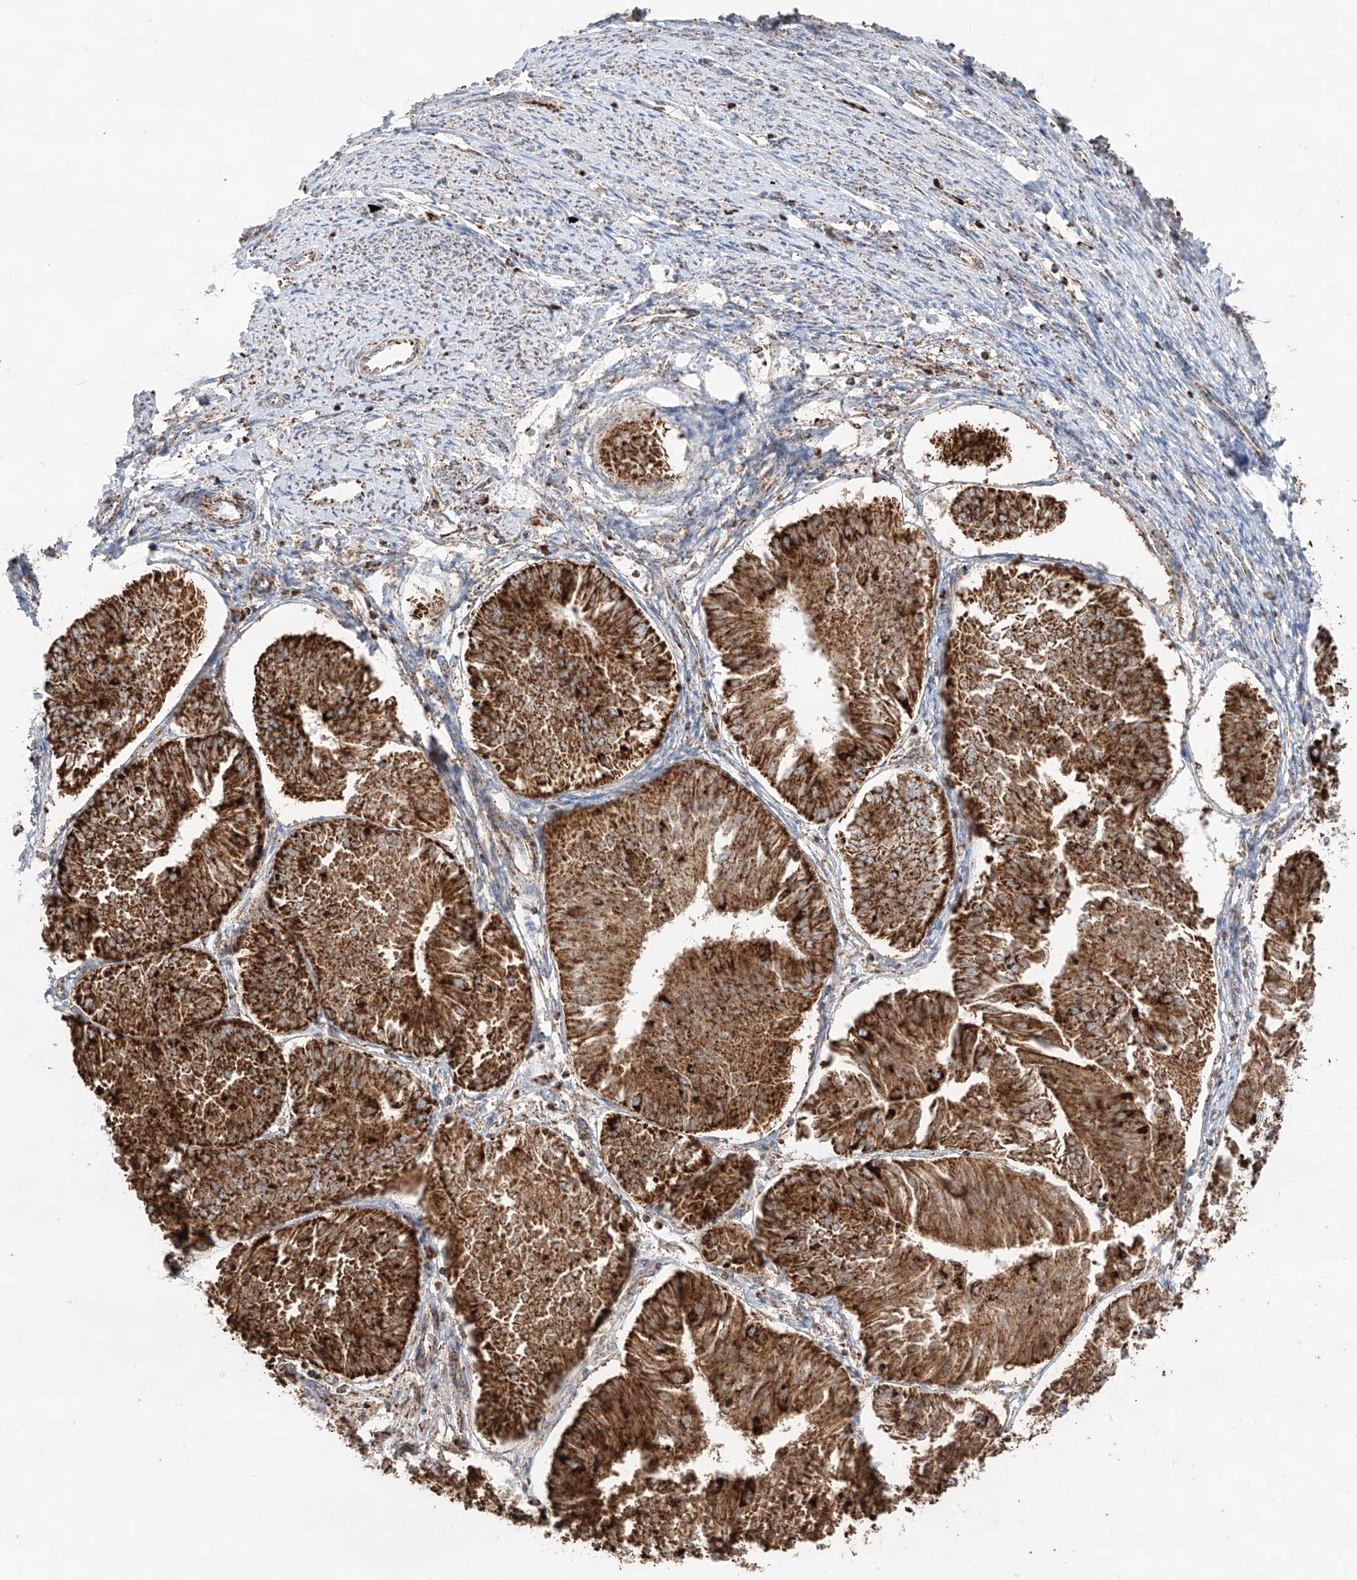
{"staining": {"intensity": "strong", "quantity": ">75%", "location": "cytoplasmic/membranous"}, "tissue": "endometrial cancer", "cell_type": "Tumor cells", "image_type": "cancer", "snomed": [{"axis": "morphology", "description": "Adenocarcinoma, NOS"}, {"axis": "topography", "description": "Endometrium"}], "caption": "Strong cytoplasmic/membranous protein positivity is present in about >75% of tumor cells in adenocarcinoma (endometrial). (Brightfield microscopy of DAB IHC at high magnification).", "gene": "TTC27", "patient": {"sex": "female", "age": 58}}